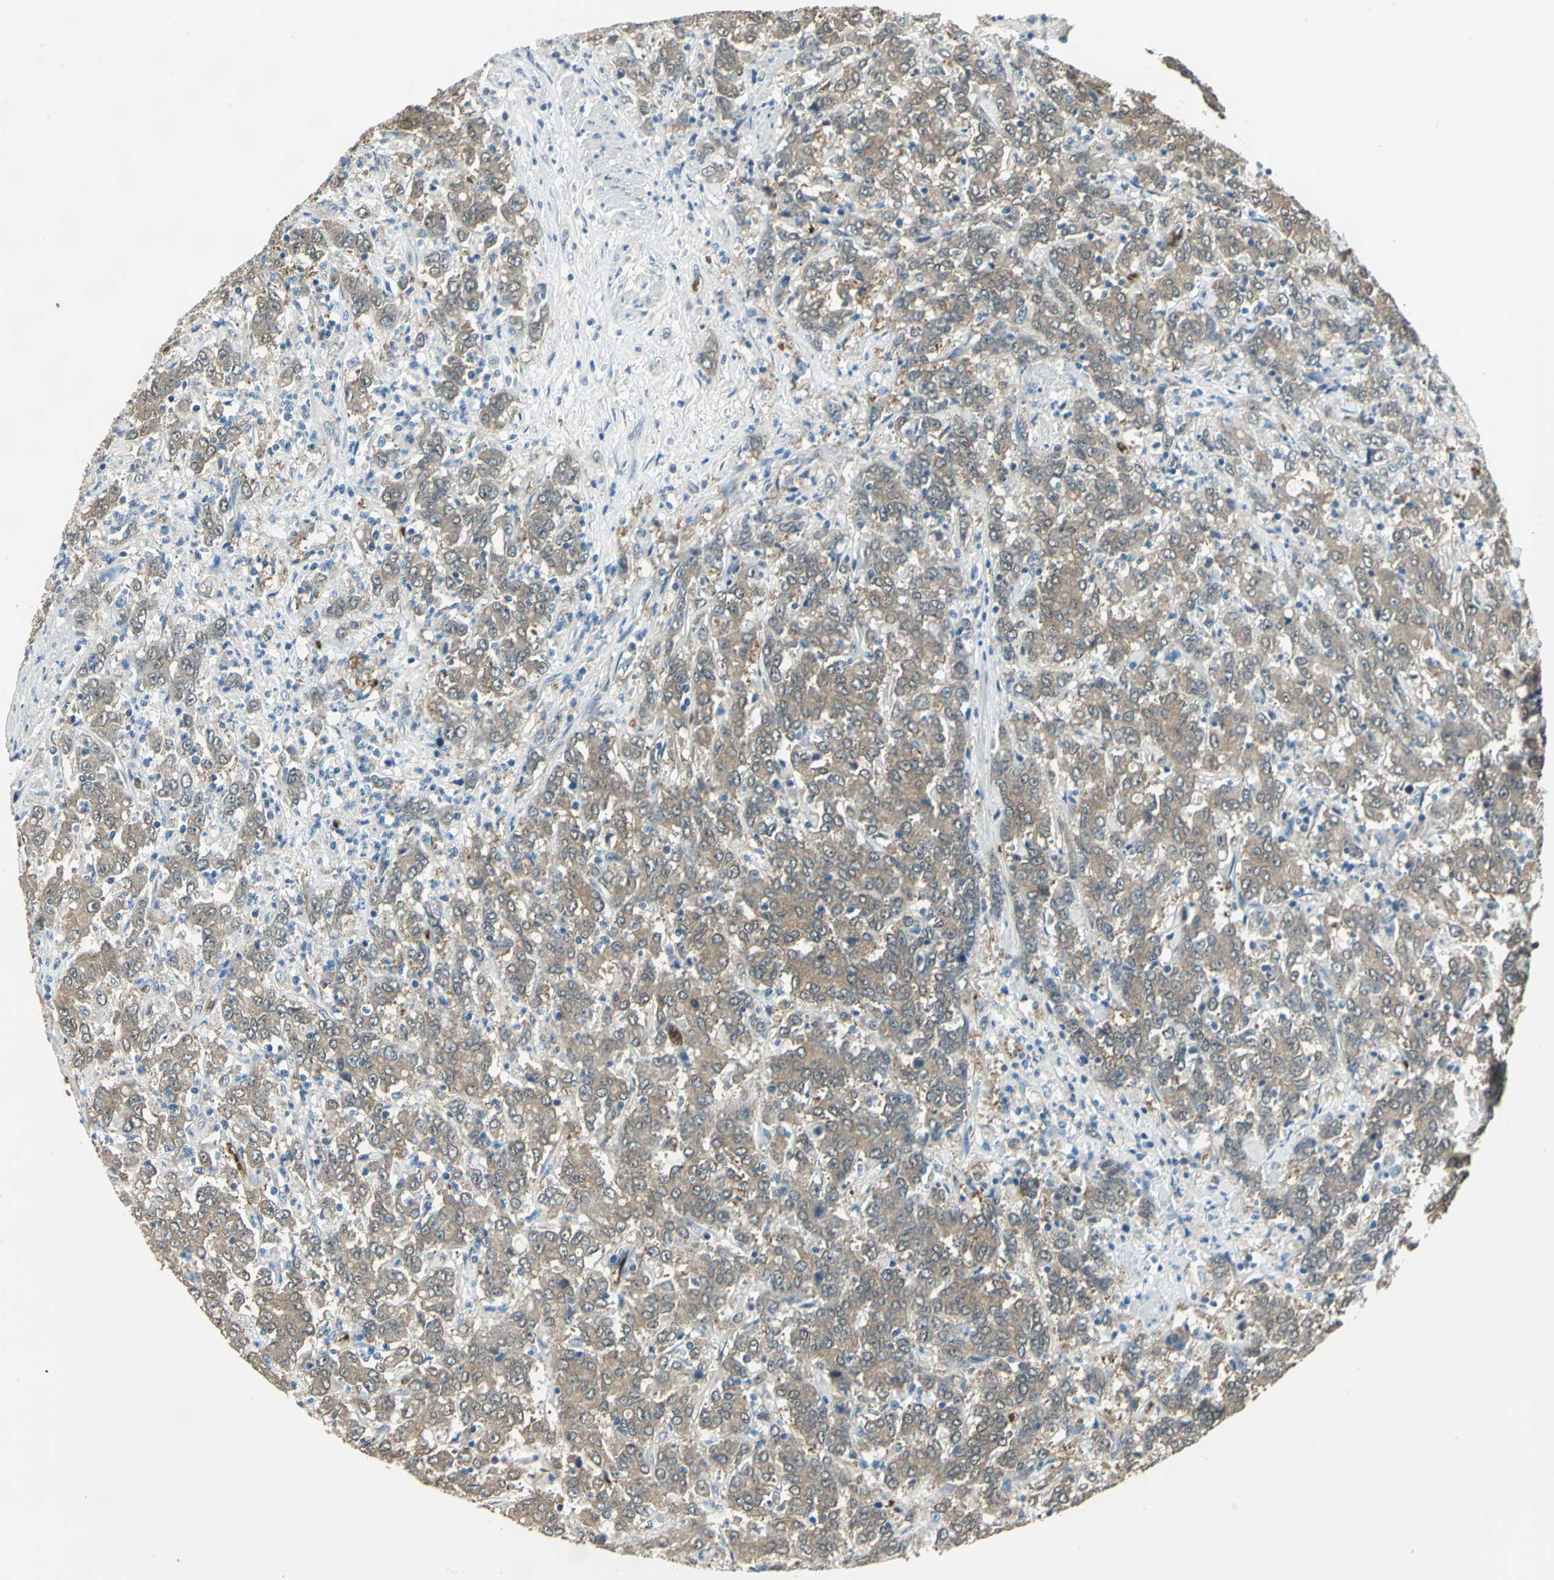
{"staining": {"intensity": "weak", "quantity": ">75%", "location": "cytoplasmic/membranous"}, "tissue": "stomach cancer", "cell_type": "Tumor cells", "image_type": "cancer", "snomed": [{"axis": "morphology", "description": "Adenocarcinoma, NOS"}, {"axis": "topography", "description": "Stomach, lower"}], "caption": "Protein staining of stomach cancer (adenocarcinoma) tissue exhibits weak cytoplasmic/membranous staining in about >75% of tumor cells.", "gene": "DDAH1", "patient": {"sex": "female", "age": 71}}